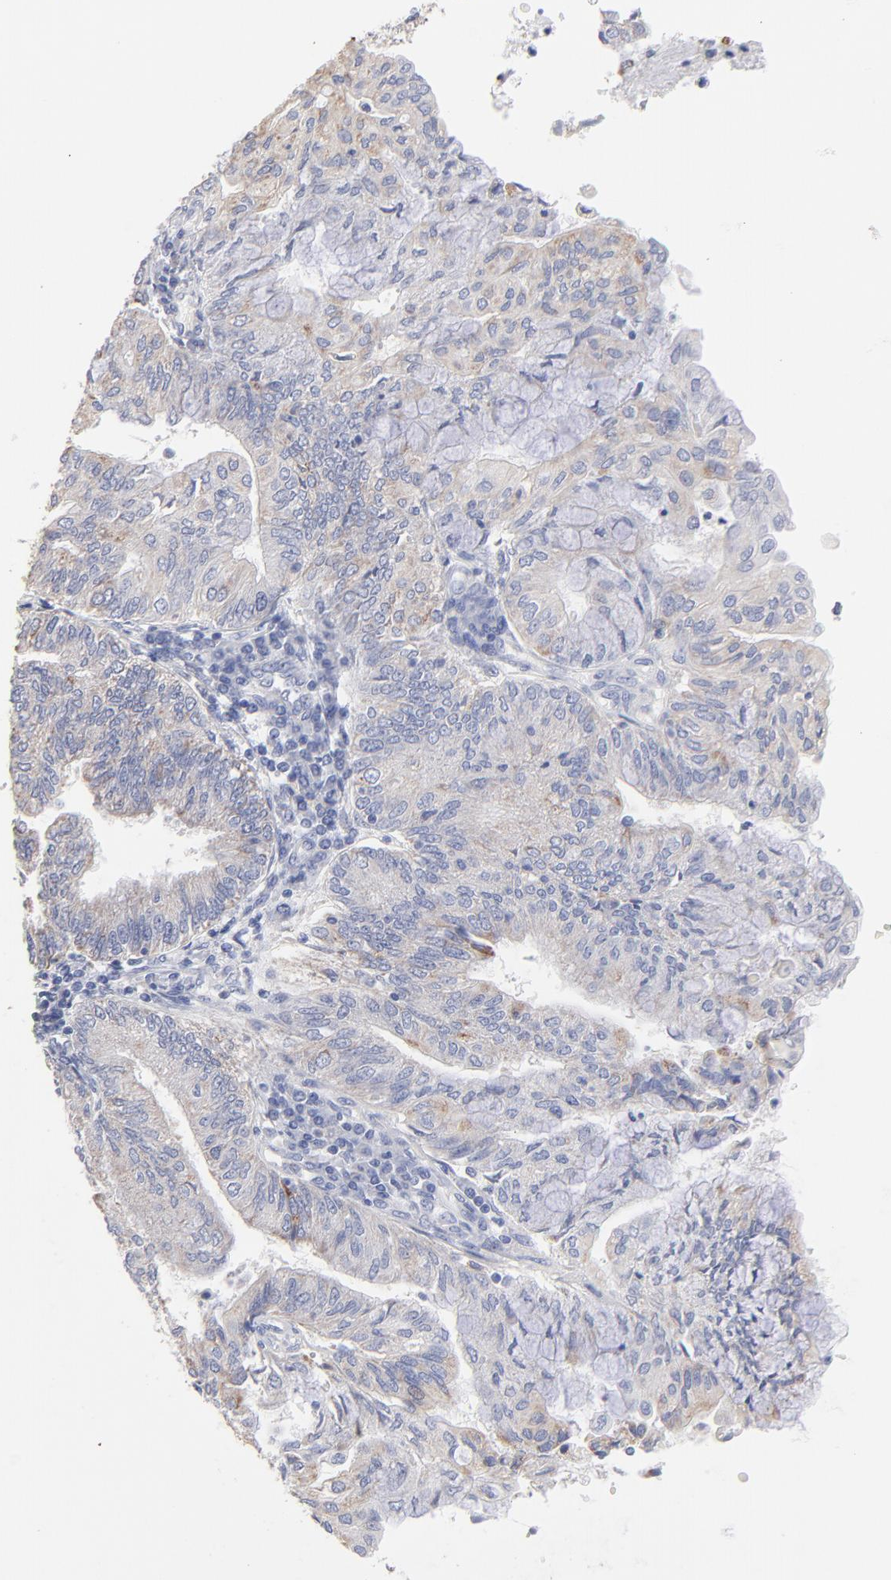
{"staining": {"intensity": "weak", "quantity": ">75%", "location": "cytoplasmic/membranous"}, "tissue": "endometrial cancer", "cell_type": "Tumor cells", "image_type": "cancer", "snomed": [{"axis": "morphology", "description": "Adenocarcinoma, NOS"}, {"axis": "topography", "description": "Endometrium"}], "caption": "Protein expression analysis of human adenocarcinoma (endometrial) reveals weak cytoplasmic/membranous positivity in about >75% of tumor cells.", "gene": "TST", "patient": {"sex": "female", "age": 59}}